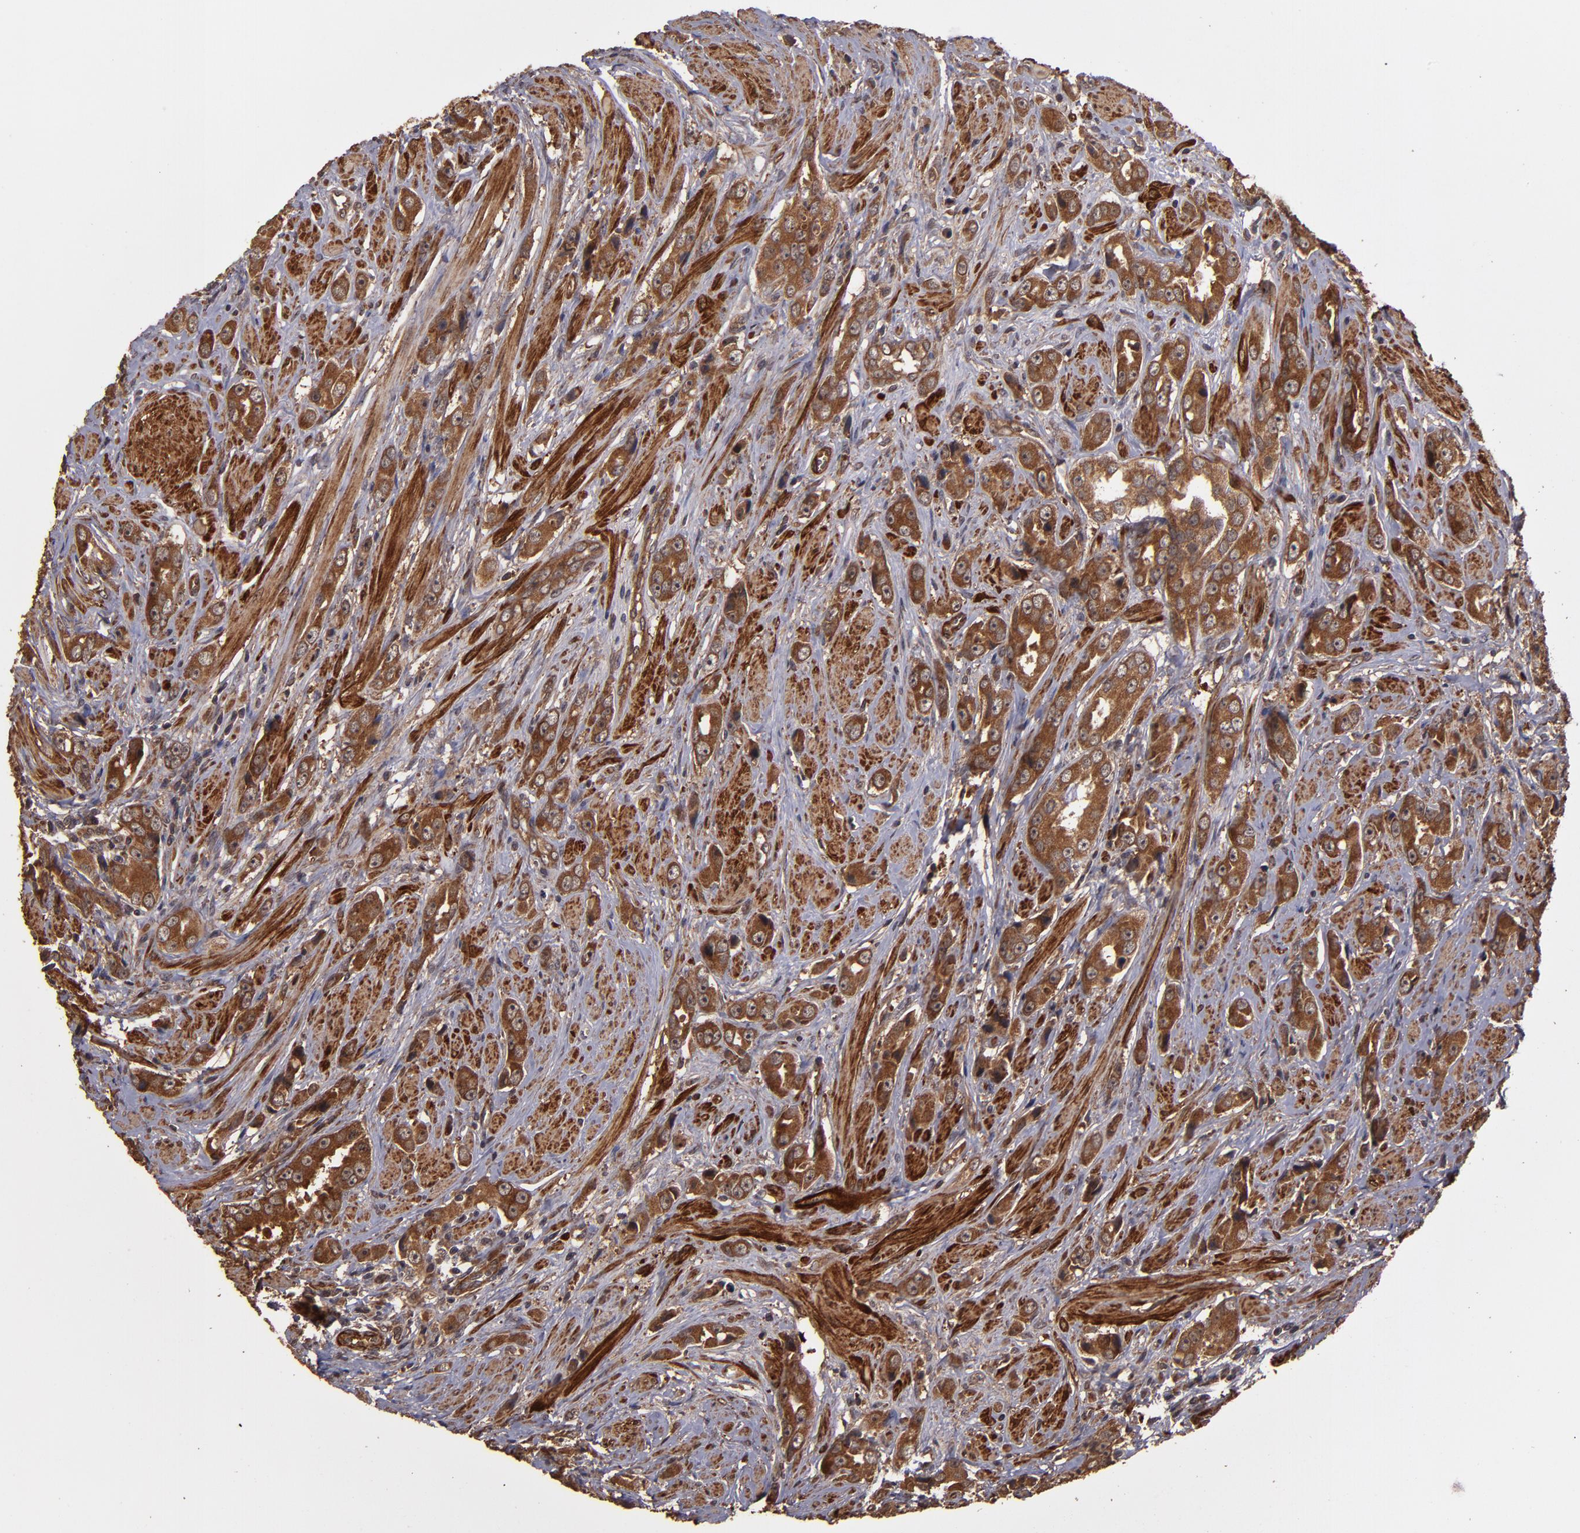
{"staining": {"intensity": "strong", "quantity": ">75%", "location": "cytoplasmic/membranous"}, "tissue": "prostate cancer", "cell_type": "Tumor cells", "image_type": "cancer", "snomed": [{"axis": "morphology", "description": "Adenocarcinoma, Medium grade"}, {"axis": "topography", "description": "Prostate"}], "caption": "This is a histology image of immunohistochemistry (IHC) staining of adenocarcinoma (medium-grade) (prostate), which shows strong staining in the cytoplasmic/membranous of tumor cells.", "gene": "TXNDC16", "patient": {"sex": "male", "age": 53}}